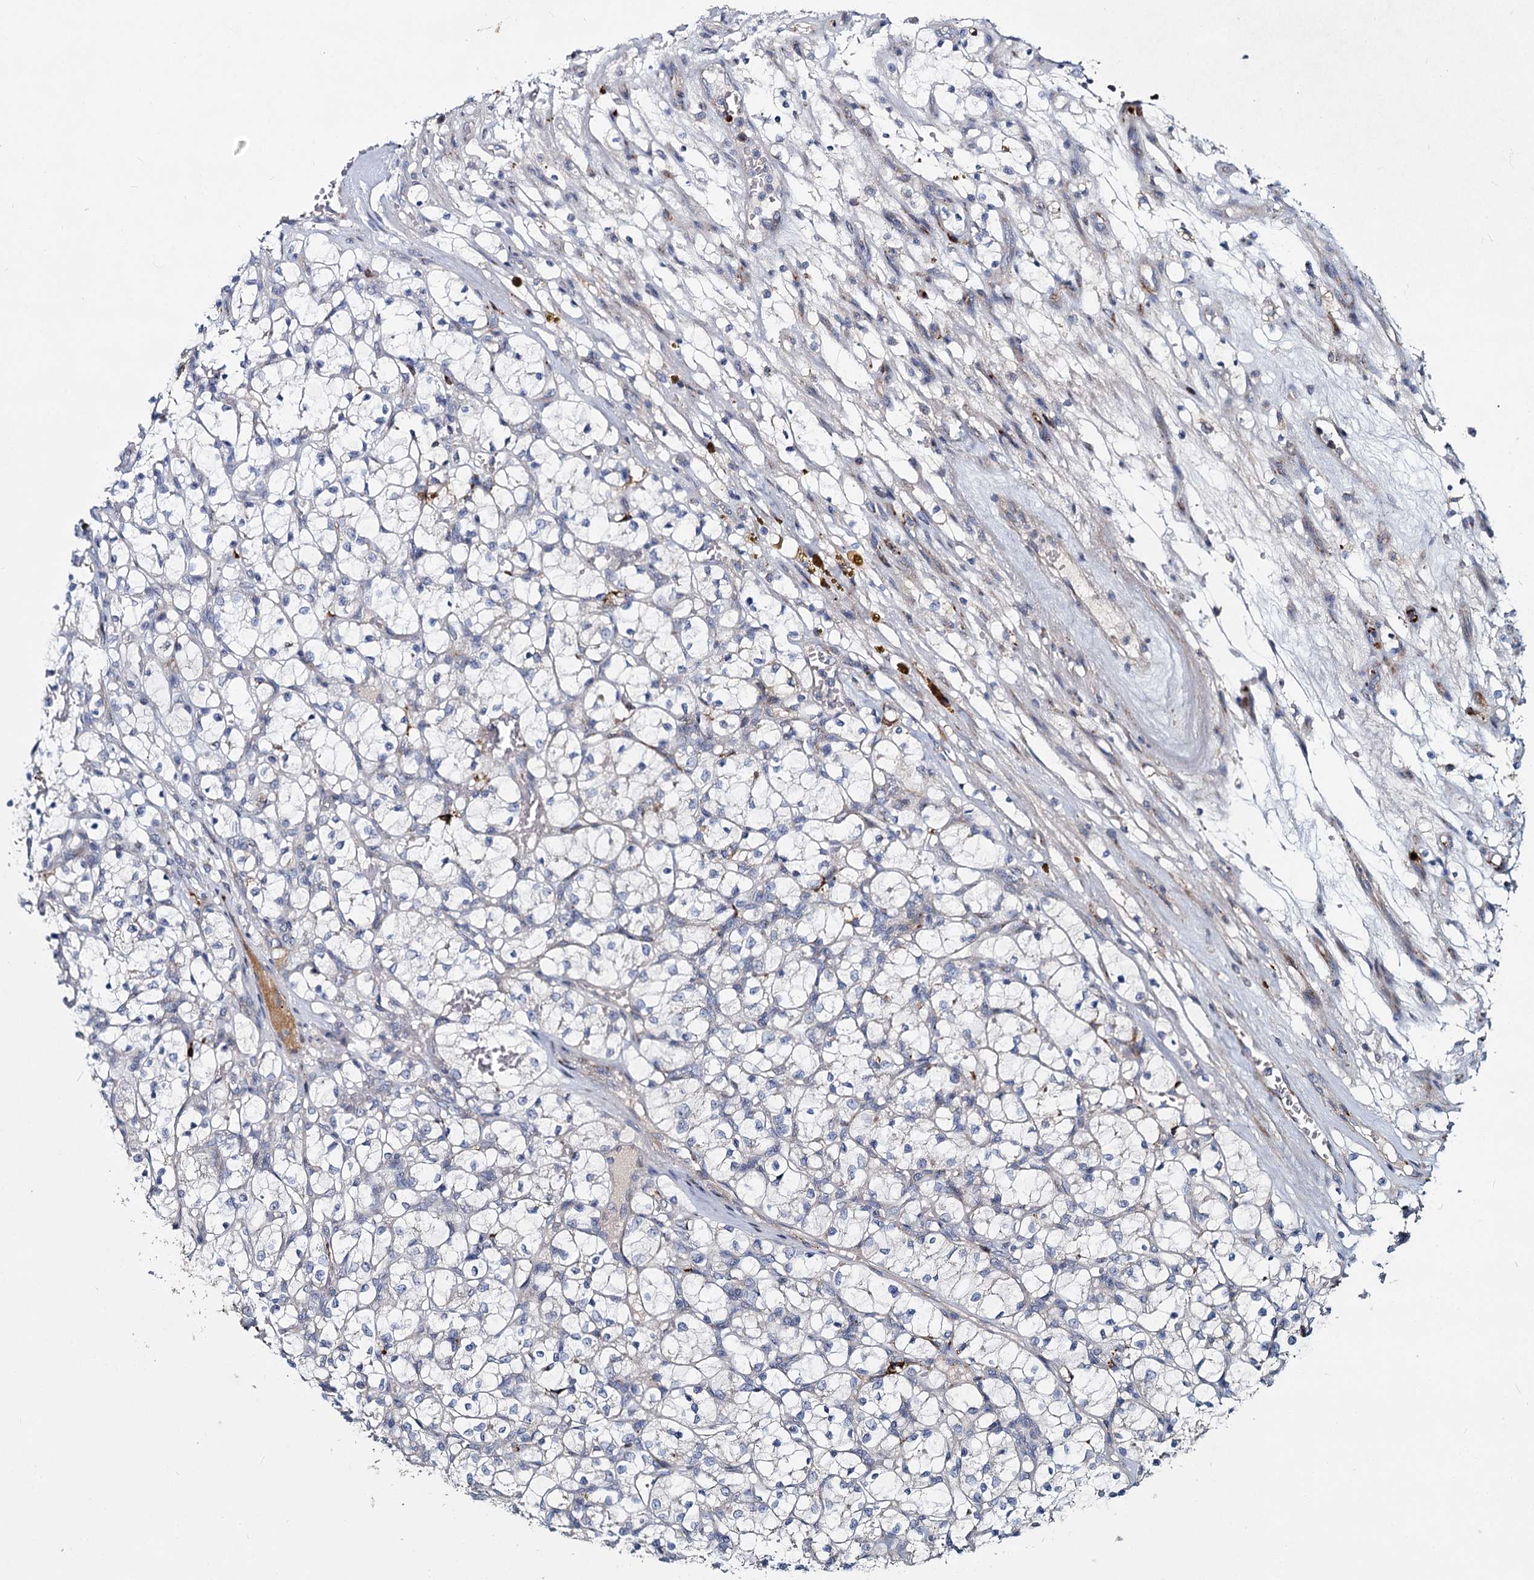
{"staining": {"intensity": "negative", "quantity": "none", "location": "none"}, "tissue": "renal cancer", "cell_type": "Tumor cells", "image_type": "cancer", "snomed": [{"axis": "morphology", "description": "Adenocarcinoma, NOS"}, {"axis": "topography", "description": "Kidney"}], "caption": "Immunohistochemistry image of human renal cancer (adenocarcinoma) stained for a protein (brown), which exhibits no positivity in tumor cells.", "gene": "DCUN1D2", "patient": {"sex": "female", "age": 69}}